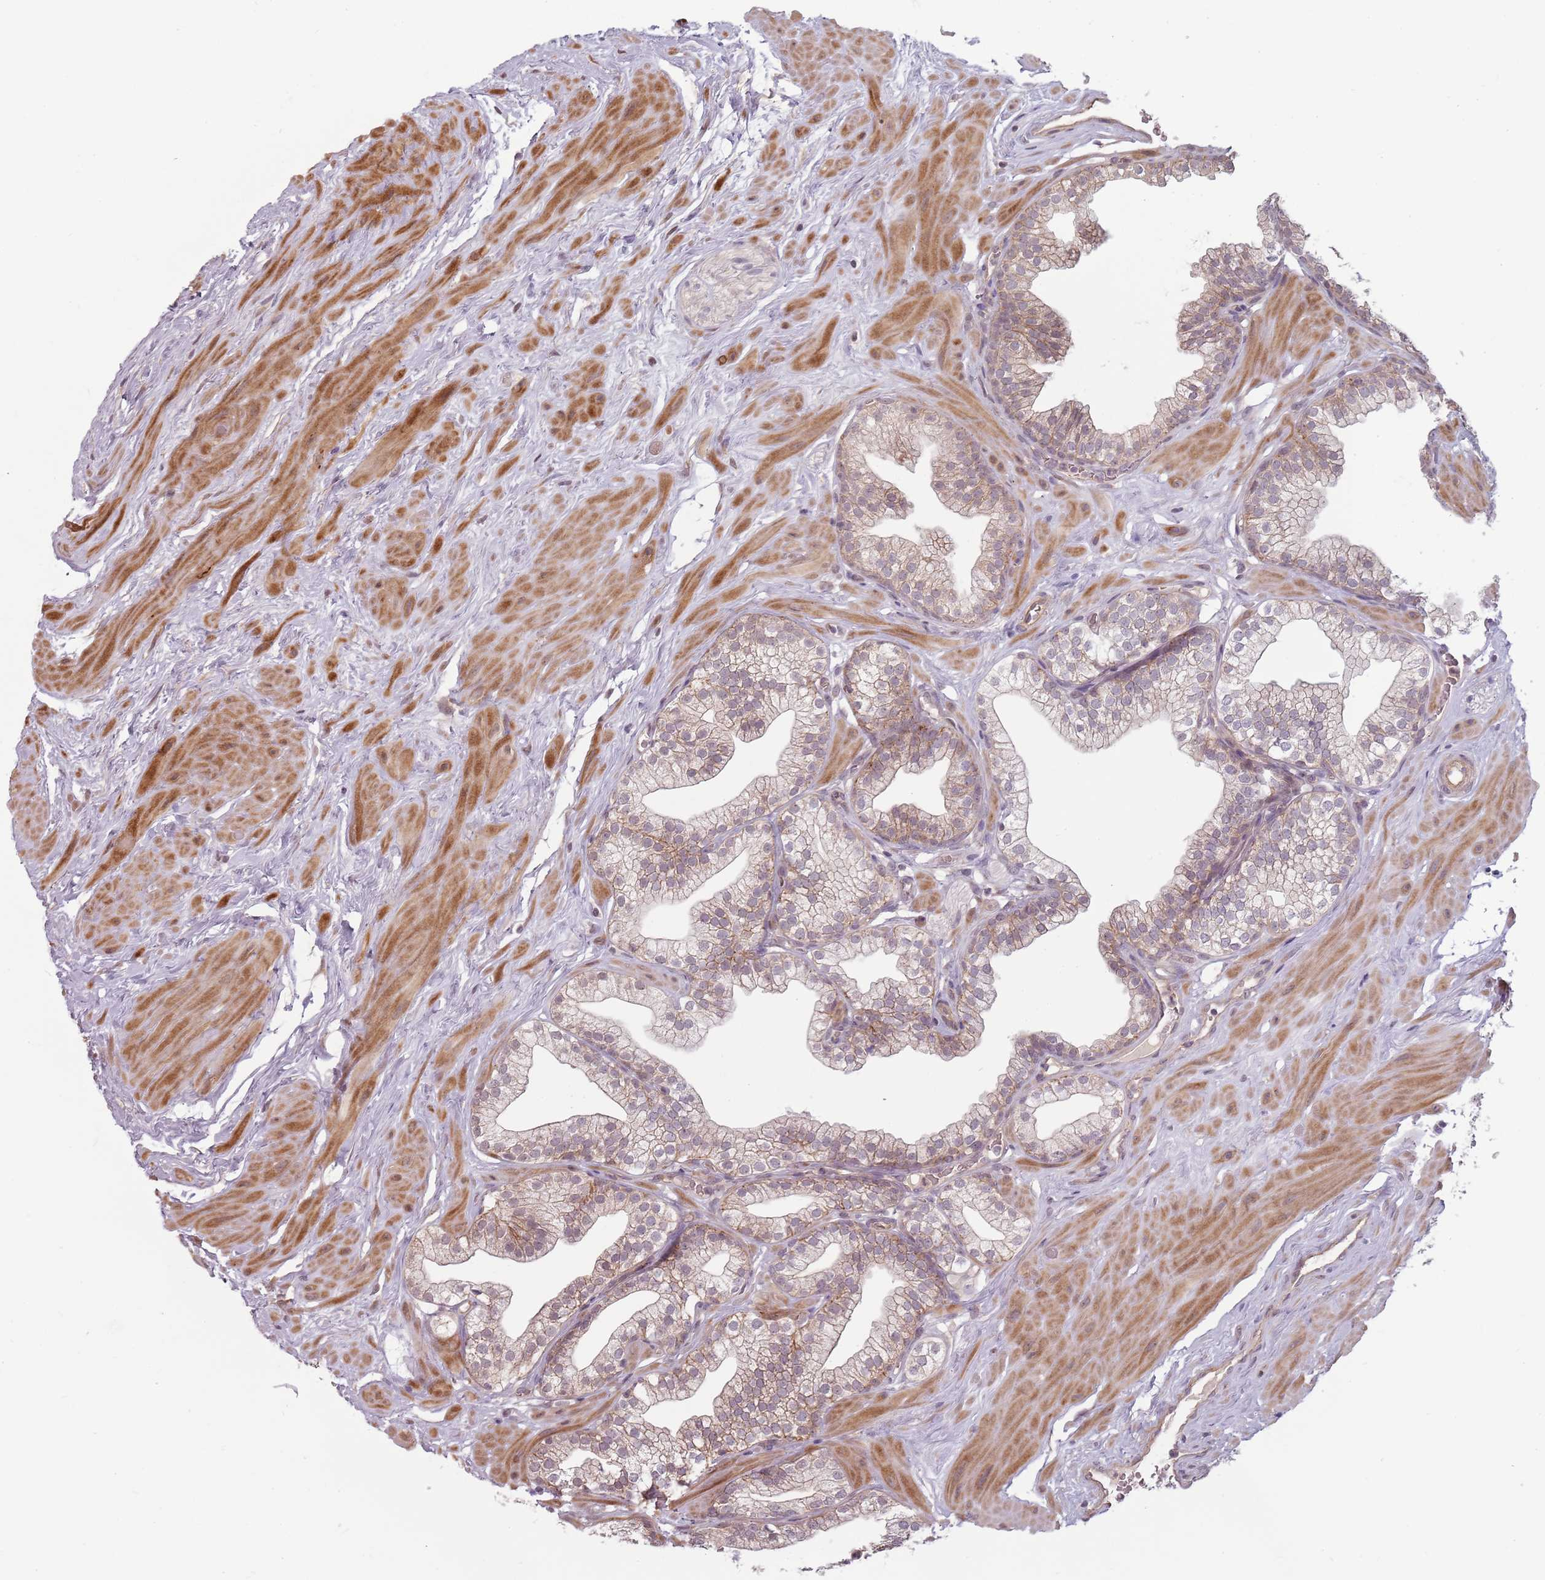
{"staining": {"intensity": "moderate", "quantity": "<25%", "location": "cytoplasmic/membranous"}, "tissue": "prostate", "cell_type": "Glandular cells", "image_type": "normal", "snomed": [{"axis": "morphology", "description": "Normal tissue, NOS"}, {"axis": "morphology", "description": "Urothelial carcinoma, Low grade"}, {"axis": "topography", "description": "Urinary bladder"}, {"axis": "topography", "description": "Prostate"}], "caption": "A high-resolution photomicrograph shows immunohistochemistry staining of unremarkable prostate, which demonstrates moderate cytoplasmic/membranous positivity in about <25% of glandular cells.", "gene": "PPP1R14C", "patient": {"sex": "male", "age": 60}}